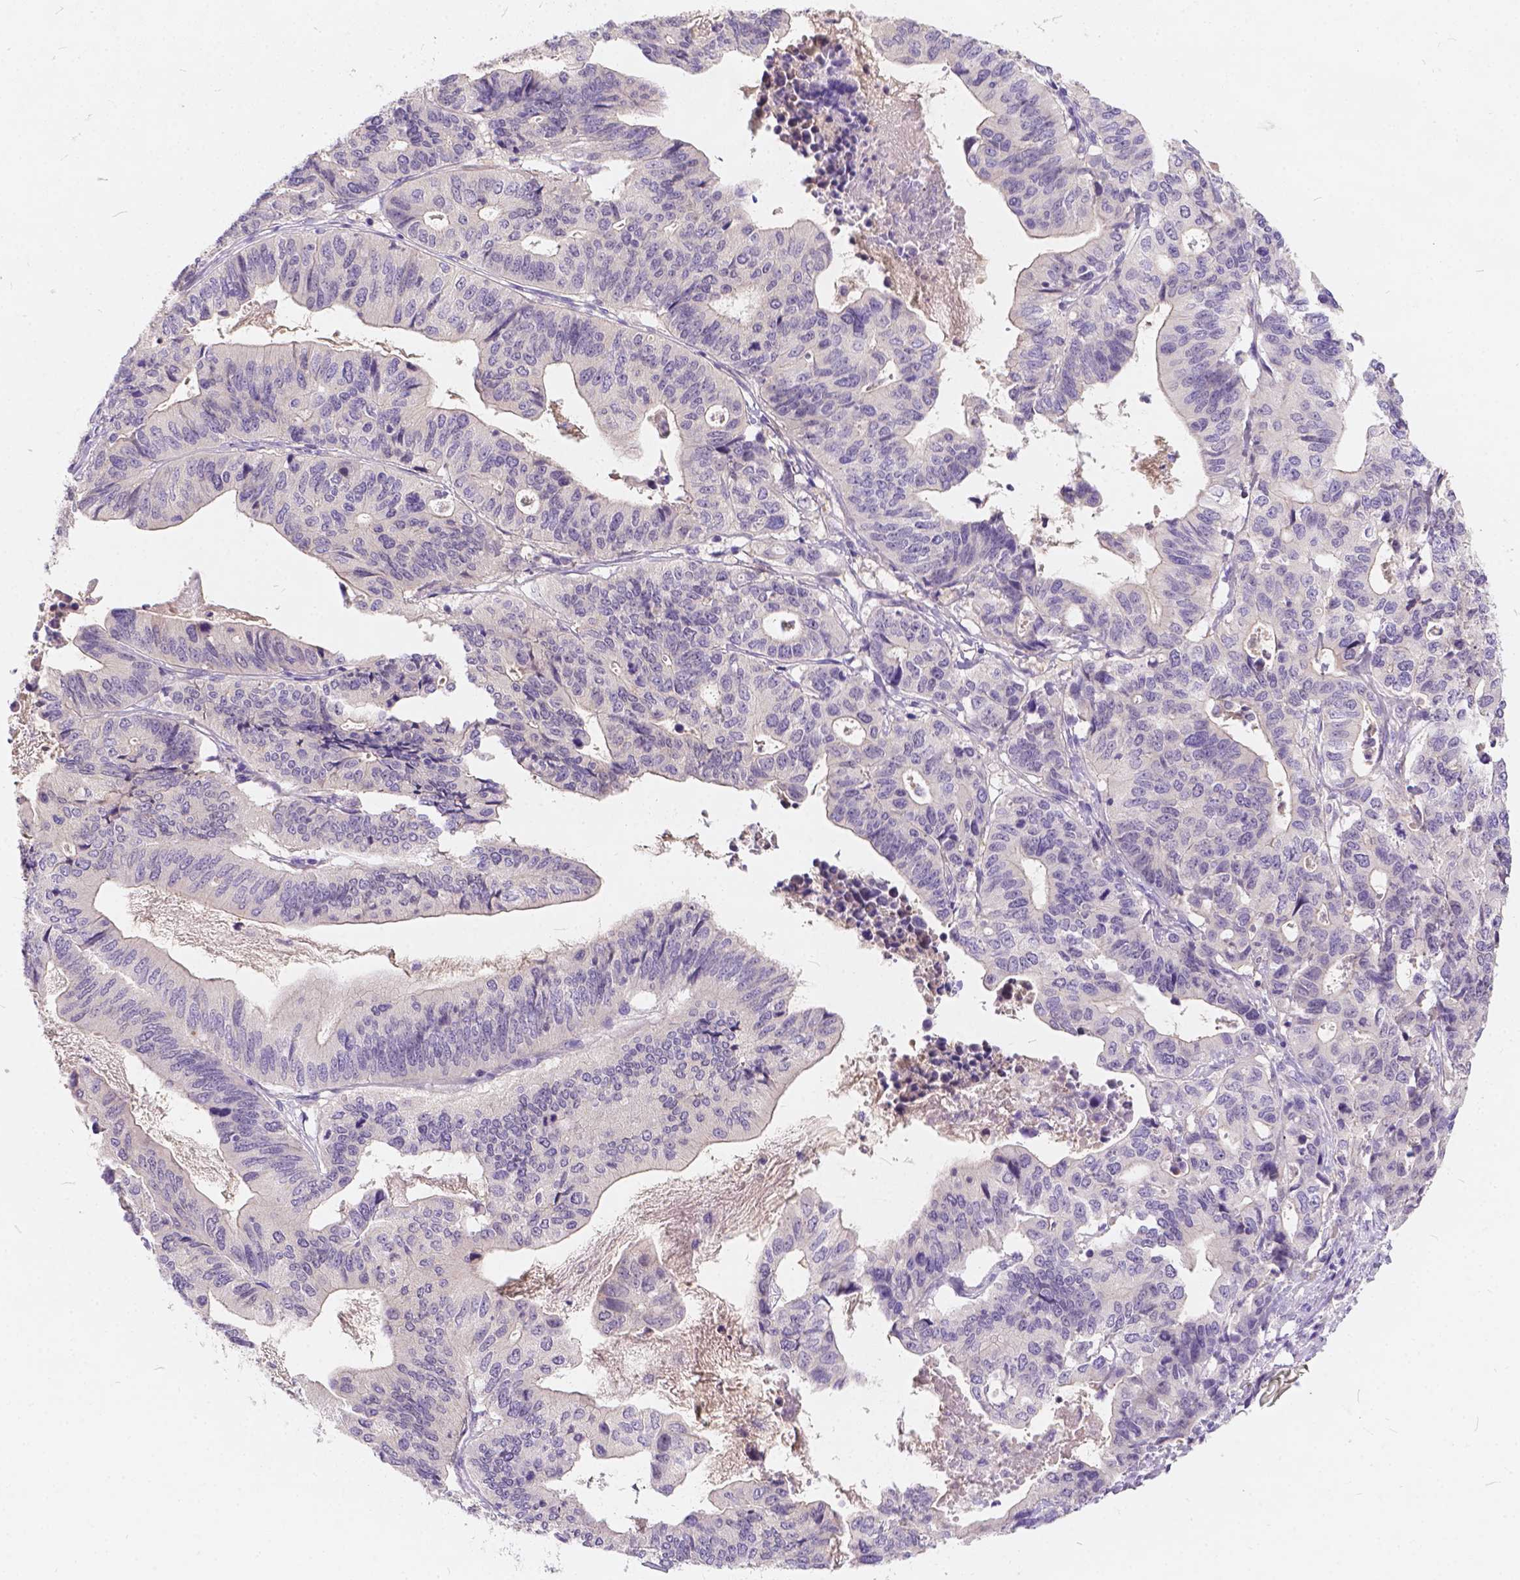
{"staining": {"intensity": "negative", "quantity": "none", "location": "none"}, "tissue": "stomach cancer", "cell_type": "Tumor cells", "image_type": "cancer", "snomed": [{"axis": "morphology", "description": "Adenocarcinoma, NOS"}, {"axis": "topography", "description": "Stomach, upper"}], "caption": "This is an immunohistochemistry micrograph of human stomach cancer (adenocarcinoma). There is no positivity in tumor cells.", "gene": "PEX11G", "patient": {"sex": "female", "age": 67}}